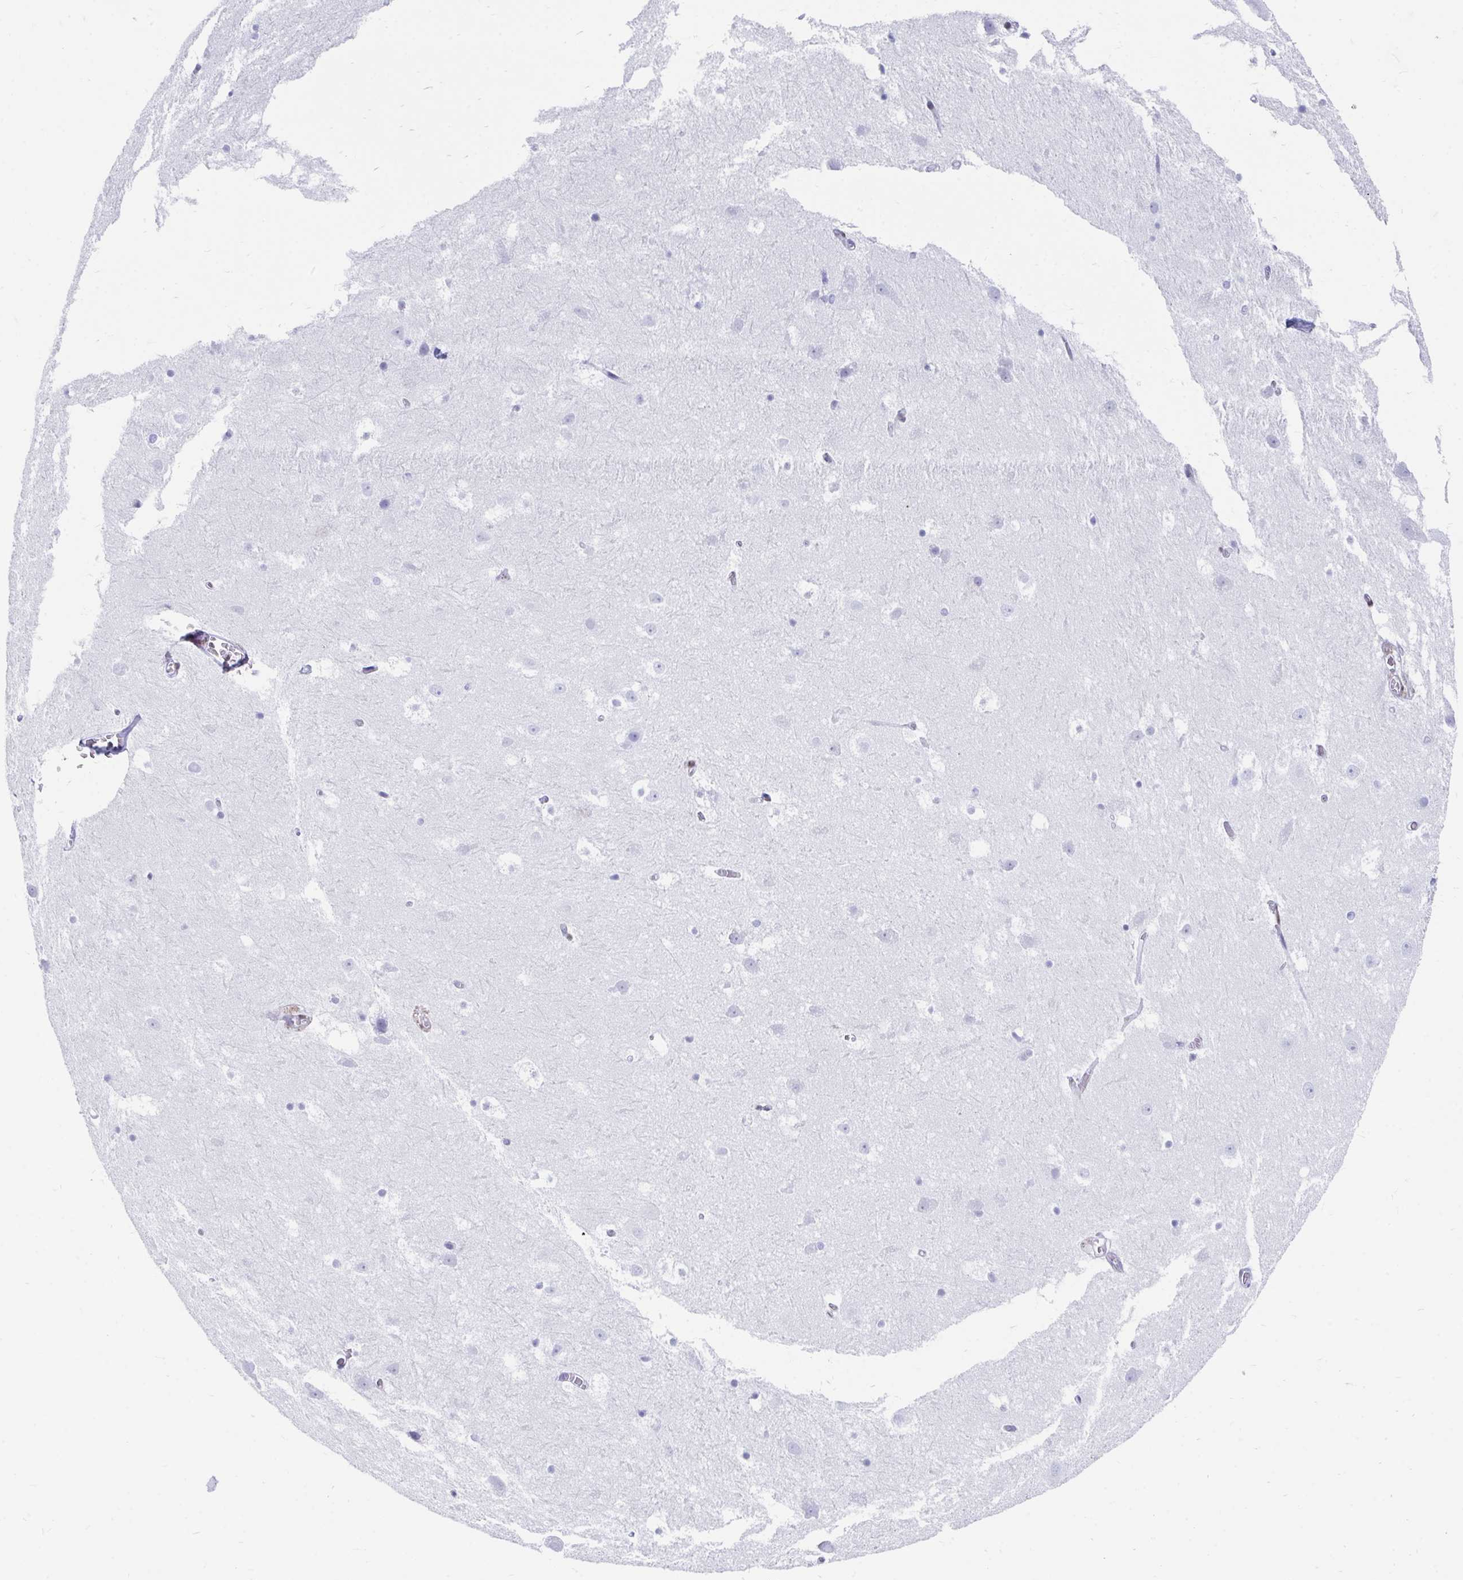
{"staining": {"intensity": "negative", "quantity": "none", "location": "none"}, "tissue": "hippocampus", "cell_type": "Glial cells", "image_type": "normal", "snomed": [{"axis": "morphology", "description": "Normal tissue, NOS"}, {"axis": "topography", "description": "Hippocampus"}], "caption": "Photomicrograph shows no protein staining in glial cells of normal hippocampus.", "gene": "RBPMS", "patient": {"sex": "female", "age": 52}}